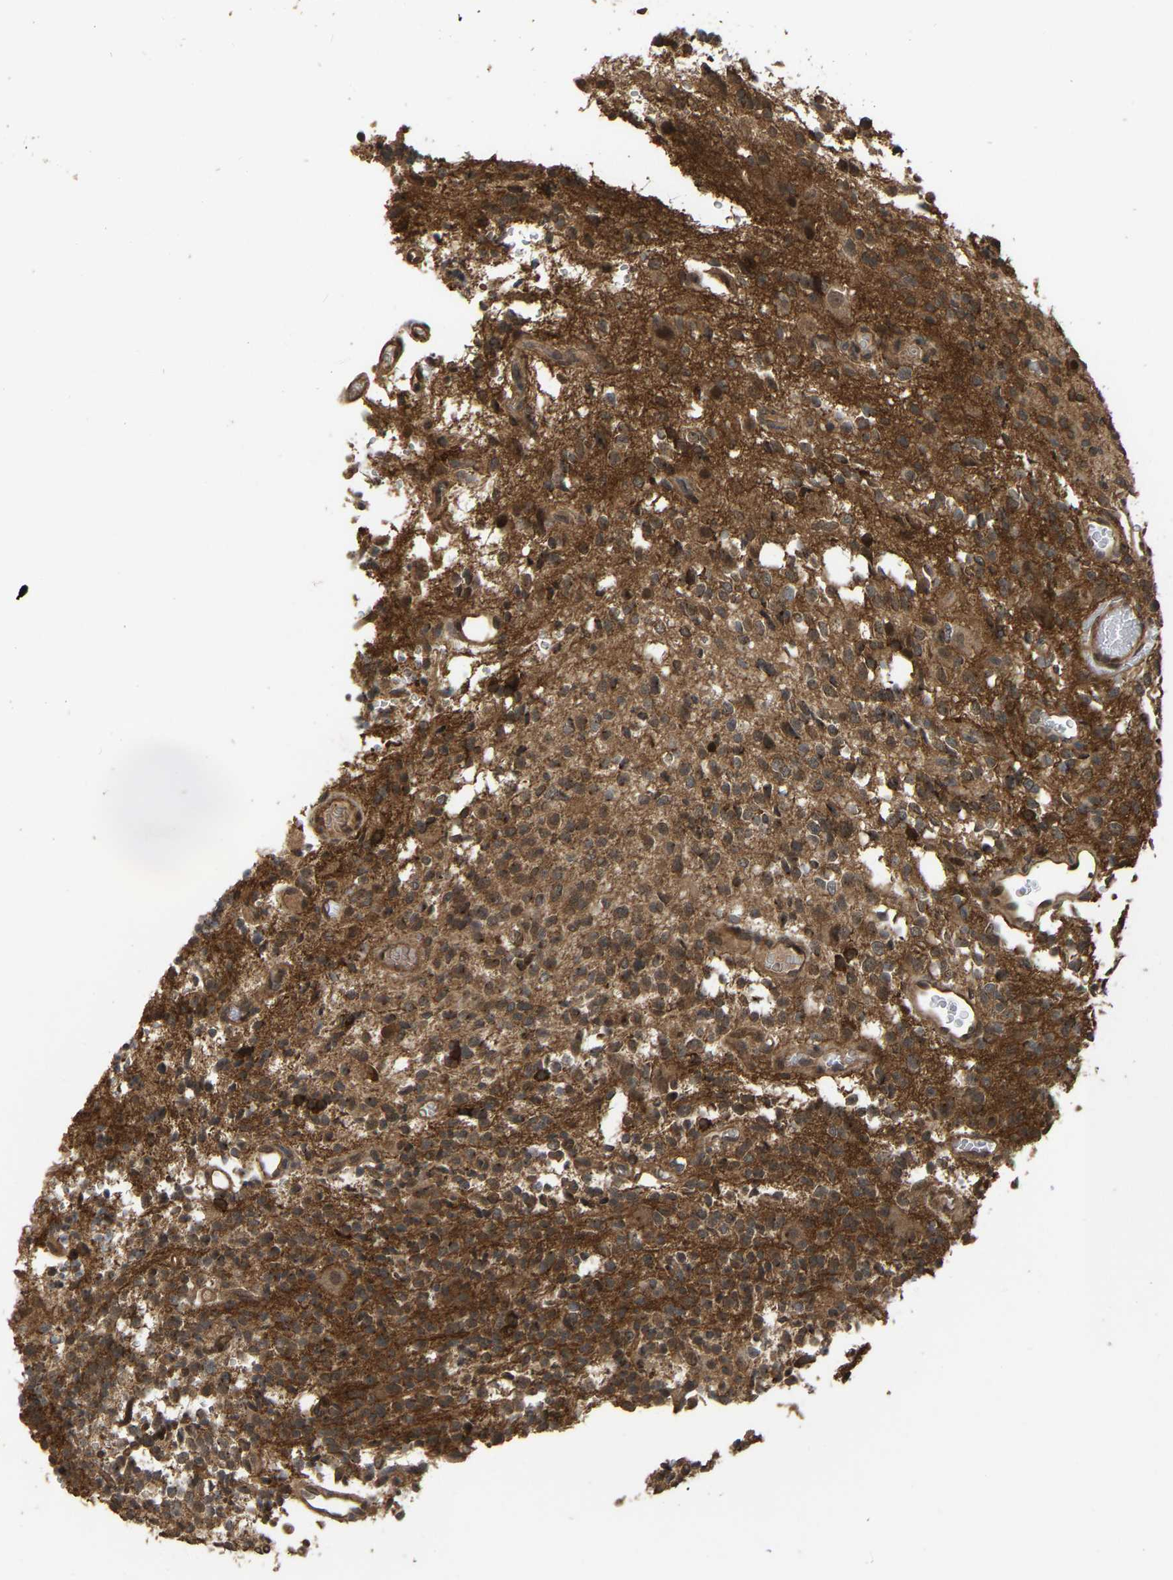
{"staining": {"intensity": "moderate", "quantity": ">75%", "location": "cytoplasmic/membranous"}, "tissue": "glioma", "cell_type": "Tumor cells", "image_type": "cancer", "snomed": [{"axis": "morphology", "description": "Glioma, malignant, High grade"}, {"axis": "topography", "description": "Brain"}], "caption": "A micrograph of malignant high-grade glioma stained for a protein demonstrates moderate cytoplasmic/membranous brown staining in tumor cells.", "gene": "ARHGAP23", "patient": {"sex": "male", "age": 34}}